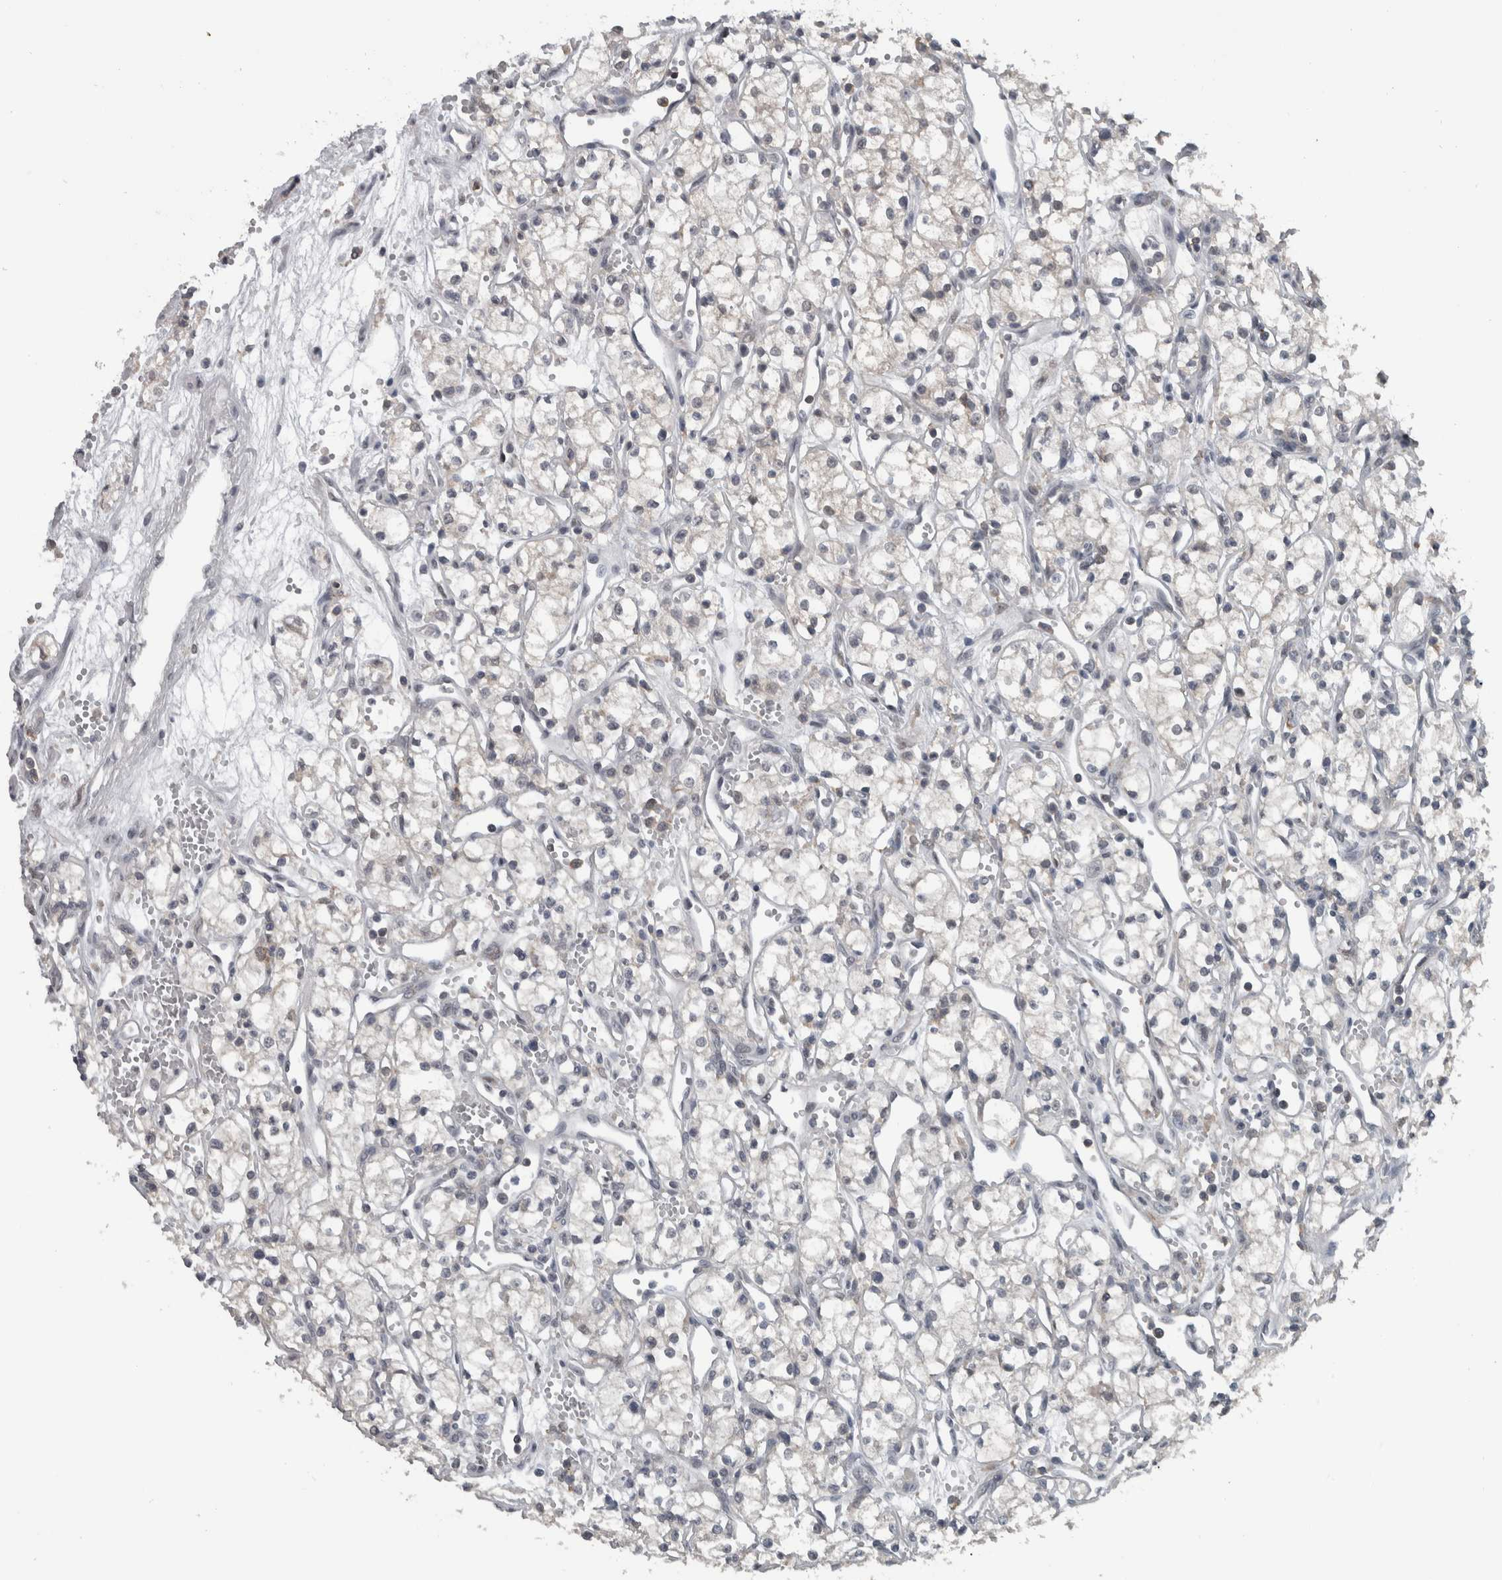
{"staining": {"intensity": "negative", "quantity": "none", "location": "none"}, "tissue": "renal cancer", "cell_type": "Tumor cells", "image_type": "cancer", "snomed": [{"axis": "morphology", "description": "Adenocarcinoma, NOS"}, {"axis": "topography", "description": "Kidney"}], "caption": "There is no significant expression in tumor cells of renal adenocarcinoma.", "gene": "ZBTB21", "patient": {"sex": "male", "age": 59}}